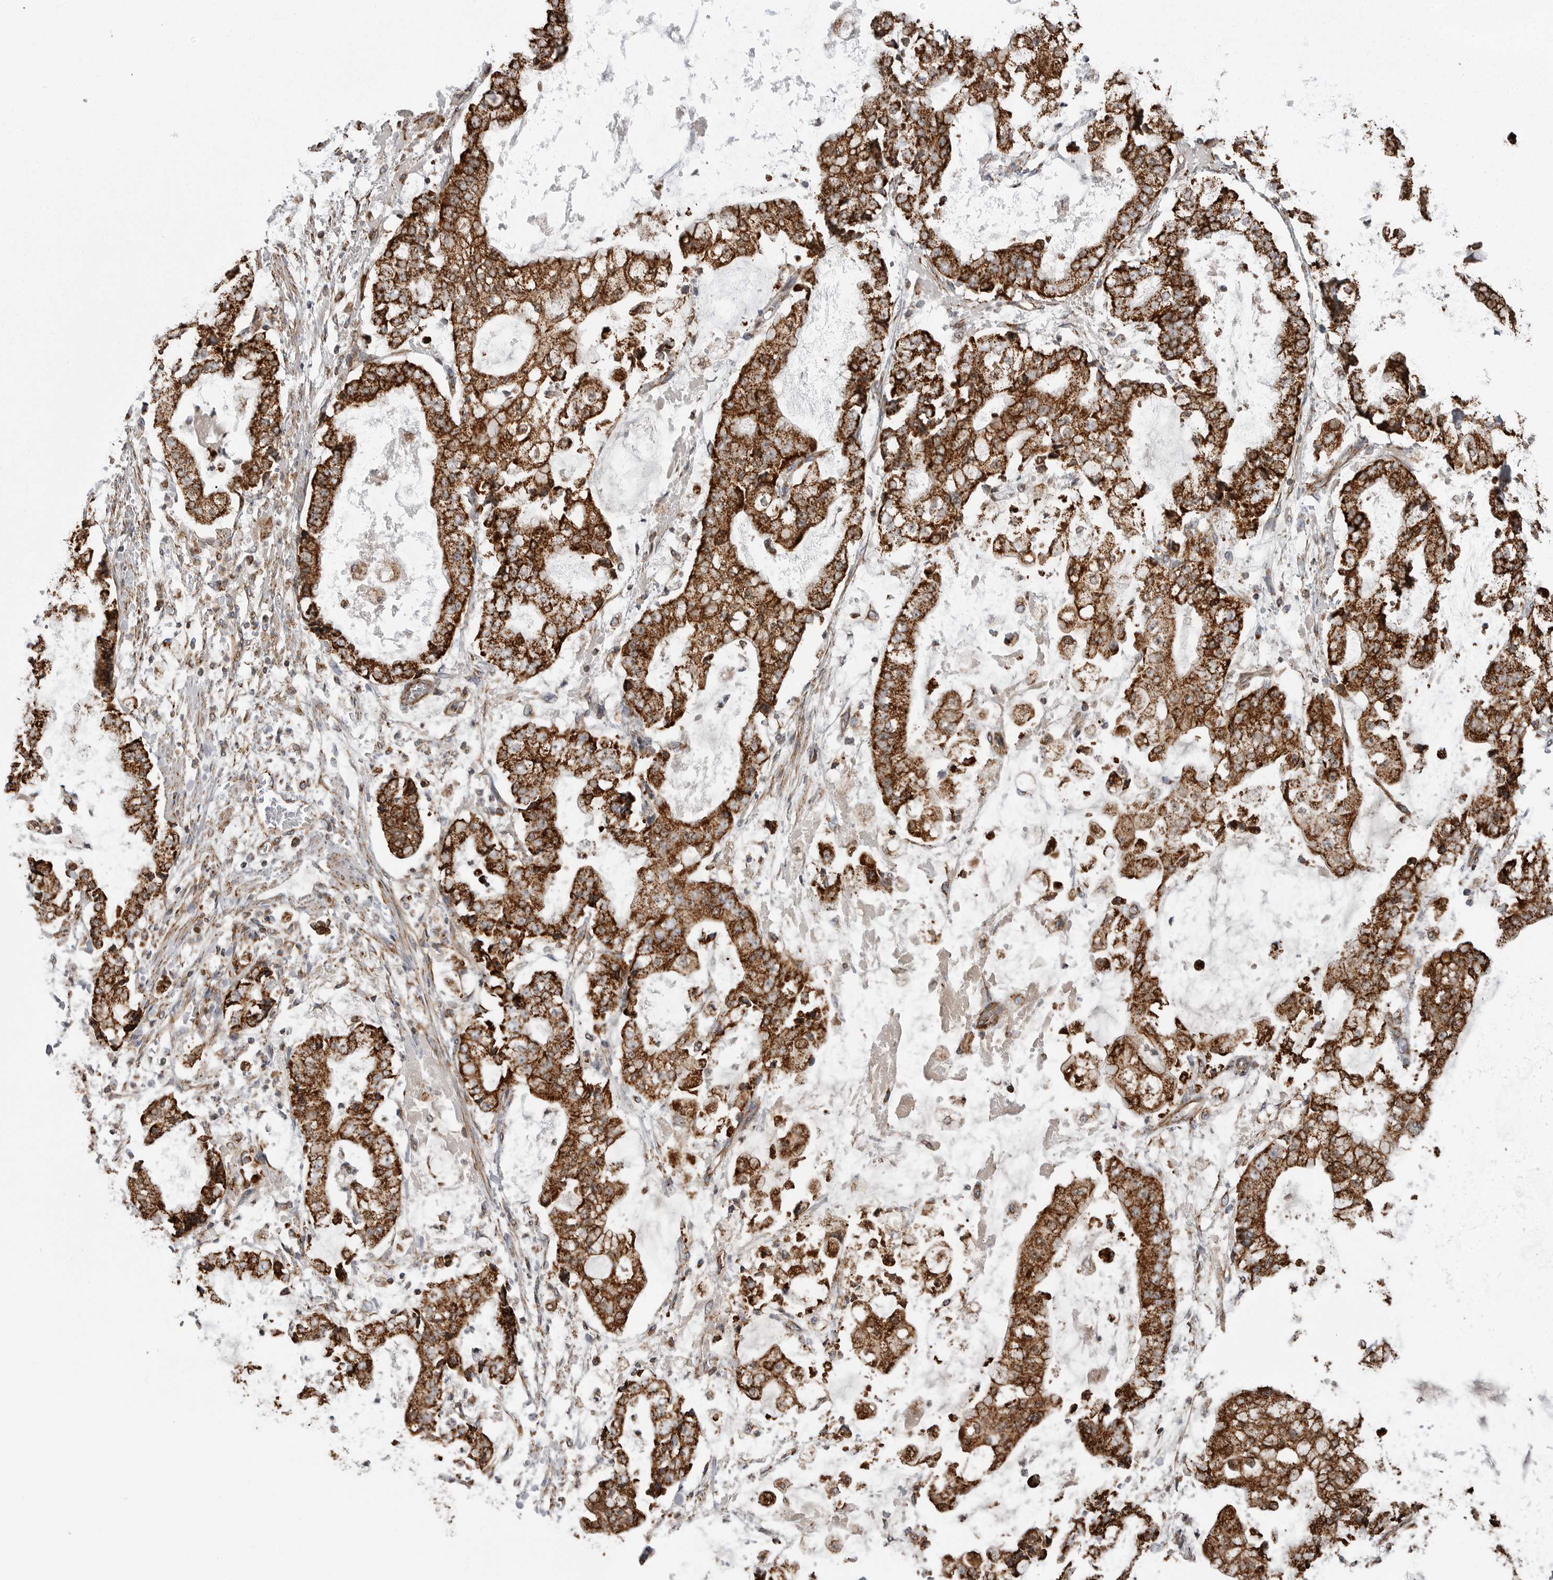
{"staining": {"intensity": "strong", "quantity": ">75%", "location": "cytoplasmic/membranous"}, "tissue": "stomach cancer", "cell_type": "Tumor cells", "image_type": "cancer", "snomed": [{"axis": "morphology", "description": "Adenocarcinoma, NOS"}, {"axis": "topography", "description": "Stomach"}], "caption": "Stomach adenocarcinoma tissue demonstrates strong cytoplasmic/membranous positivity in about >75% of tumor cells, visualized by immunohistochemistry. The staining was performed using DAB, with brown indicating positive protein expression. Nuclei are stained blue with hematoxylin.", "gene": "FH", "patient": {"sex": "male", "age": 76}}